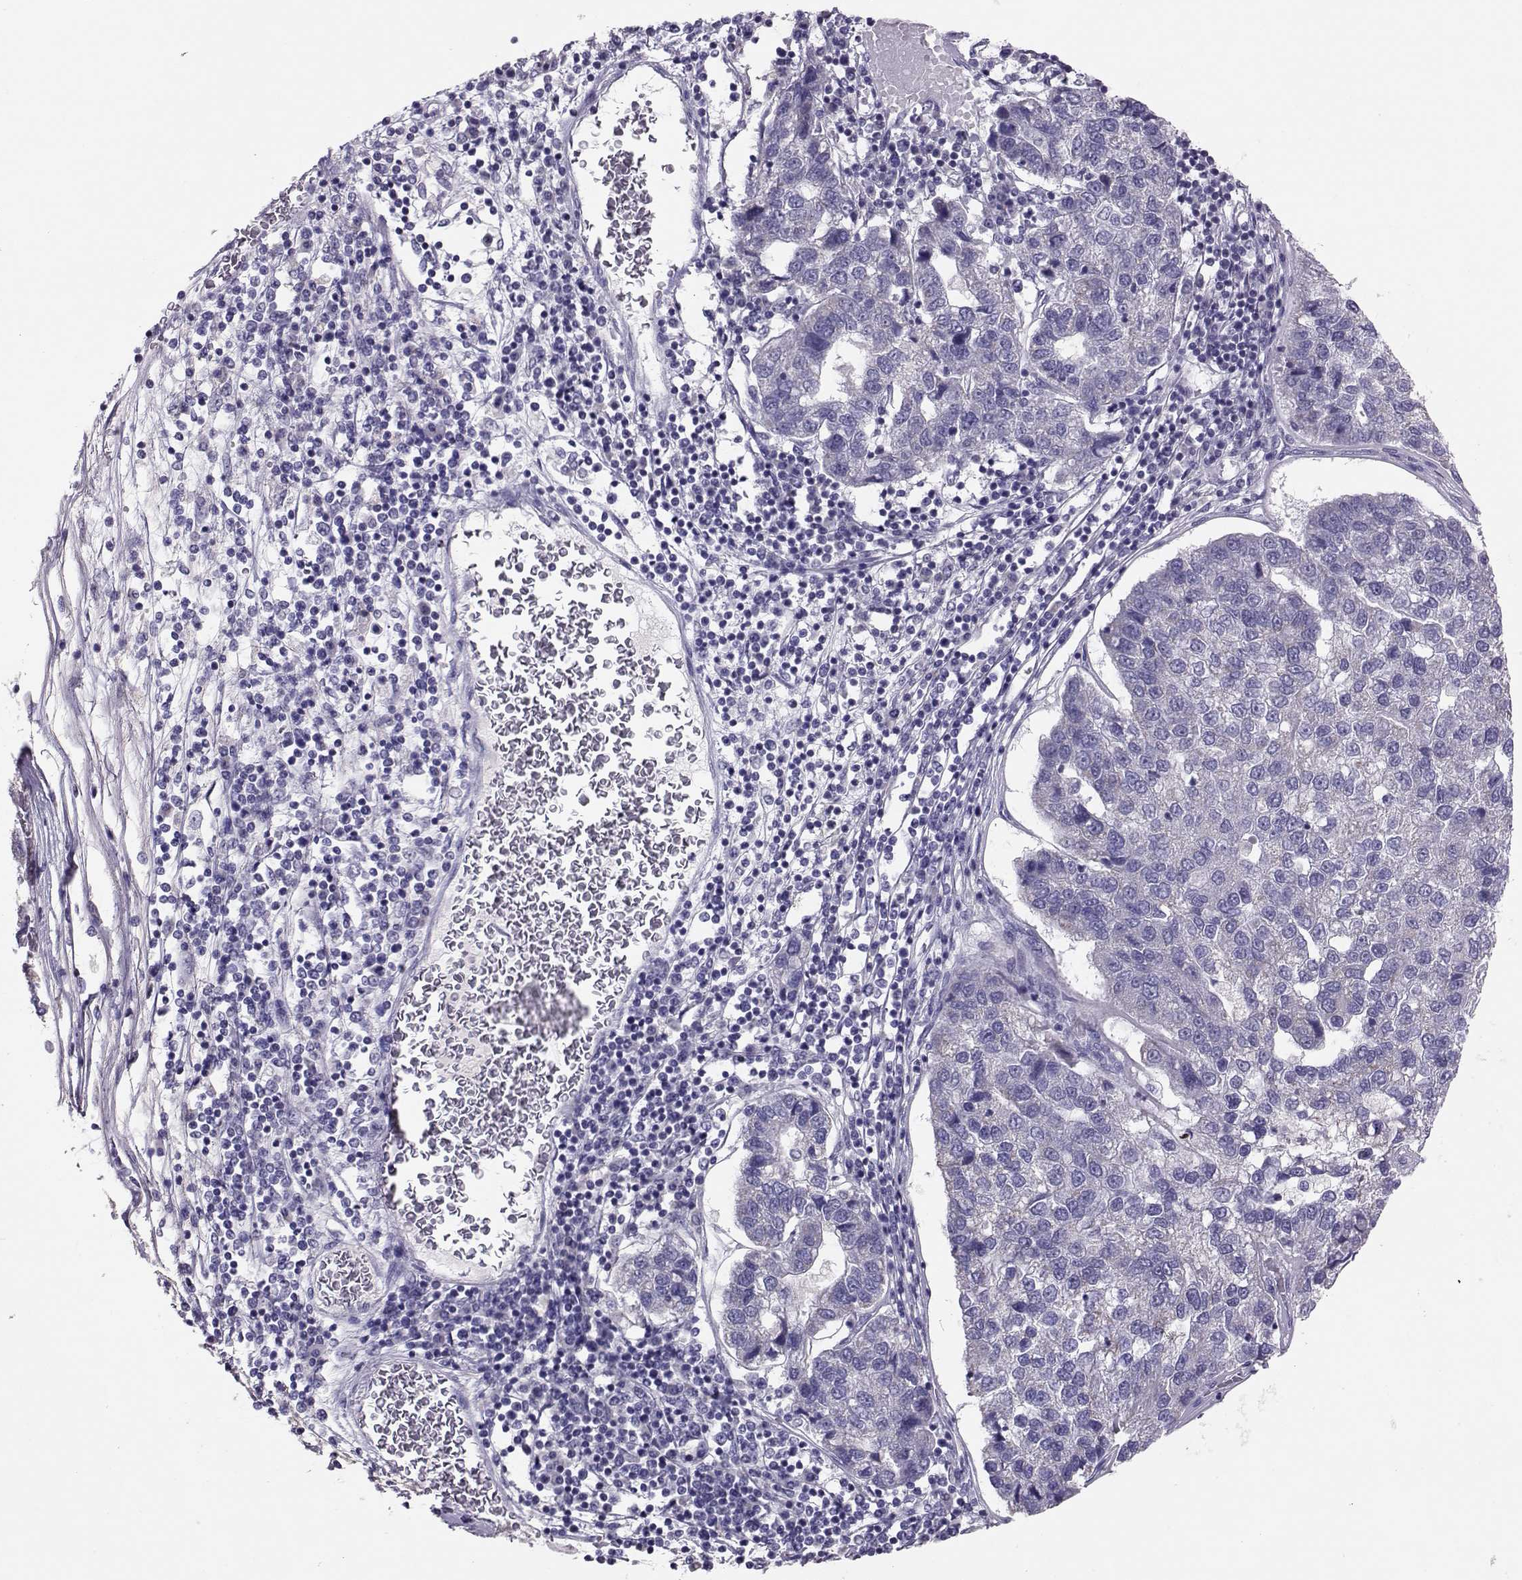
{"staining": {"intensity": "negative", "quantity": "none", "location": "none"}, "tissue": "pancreatic cancer", "cell_type": "Tumor cells", "image_type": "cancer", "snomed": [{"axis": "morphology", "description": "Adenocarcinoma, NOS"}, {"axis": "topography", "description": "Pancreas"}], "caption": "Immunohistochemical staining of pancreatic adenocarcinoma reveals no significant positivity in tumor cells.", "gene": "DNAAF1", "patient": {"sex": "female", "age": 61}}